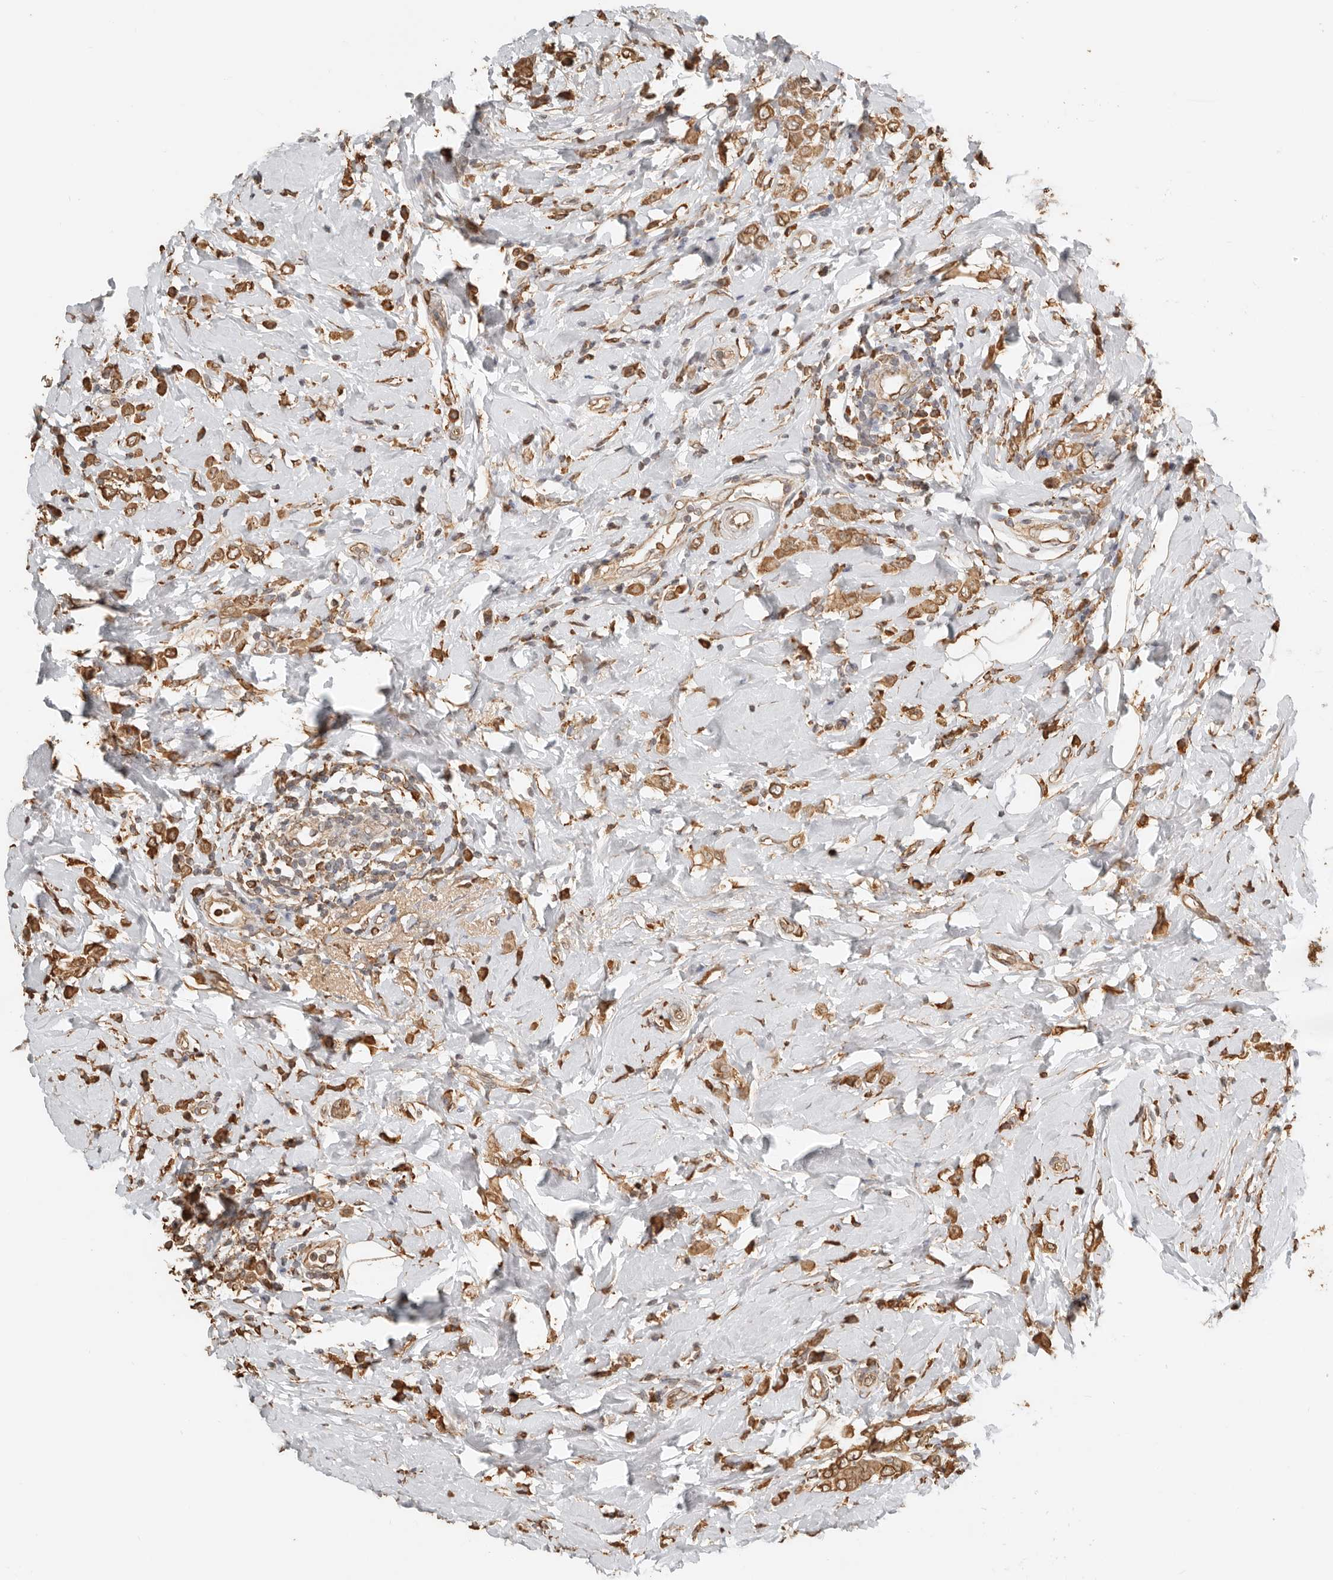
{"staining": {"intensity": "moderate", "quantity": ">75%", "location": "cytoplasmic/membranous"}, "tissue": "breast cancer", "cell_type": "Tumor cells", "image_type": "cancer", "snomed": [{"axis": "morphology", "description": "Lobular carcinoma"}, {"axis": "topography", "description": "Breast"}], "caption": "Human breast cancer stained for a protein (brown) reveals moderate cytoplasmic/membranous positive expression in about >75% of tumor cells.", "gene": "ARHGEF10L", "patient": {"sex": "female", "age": 47}}